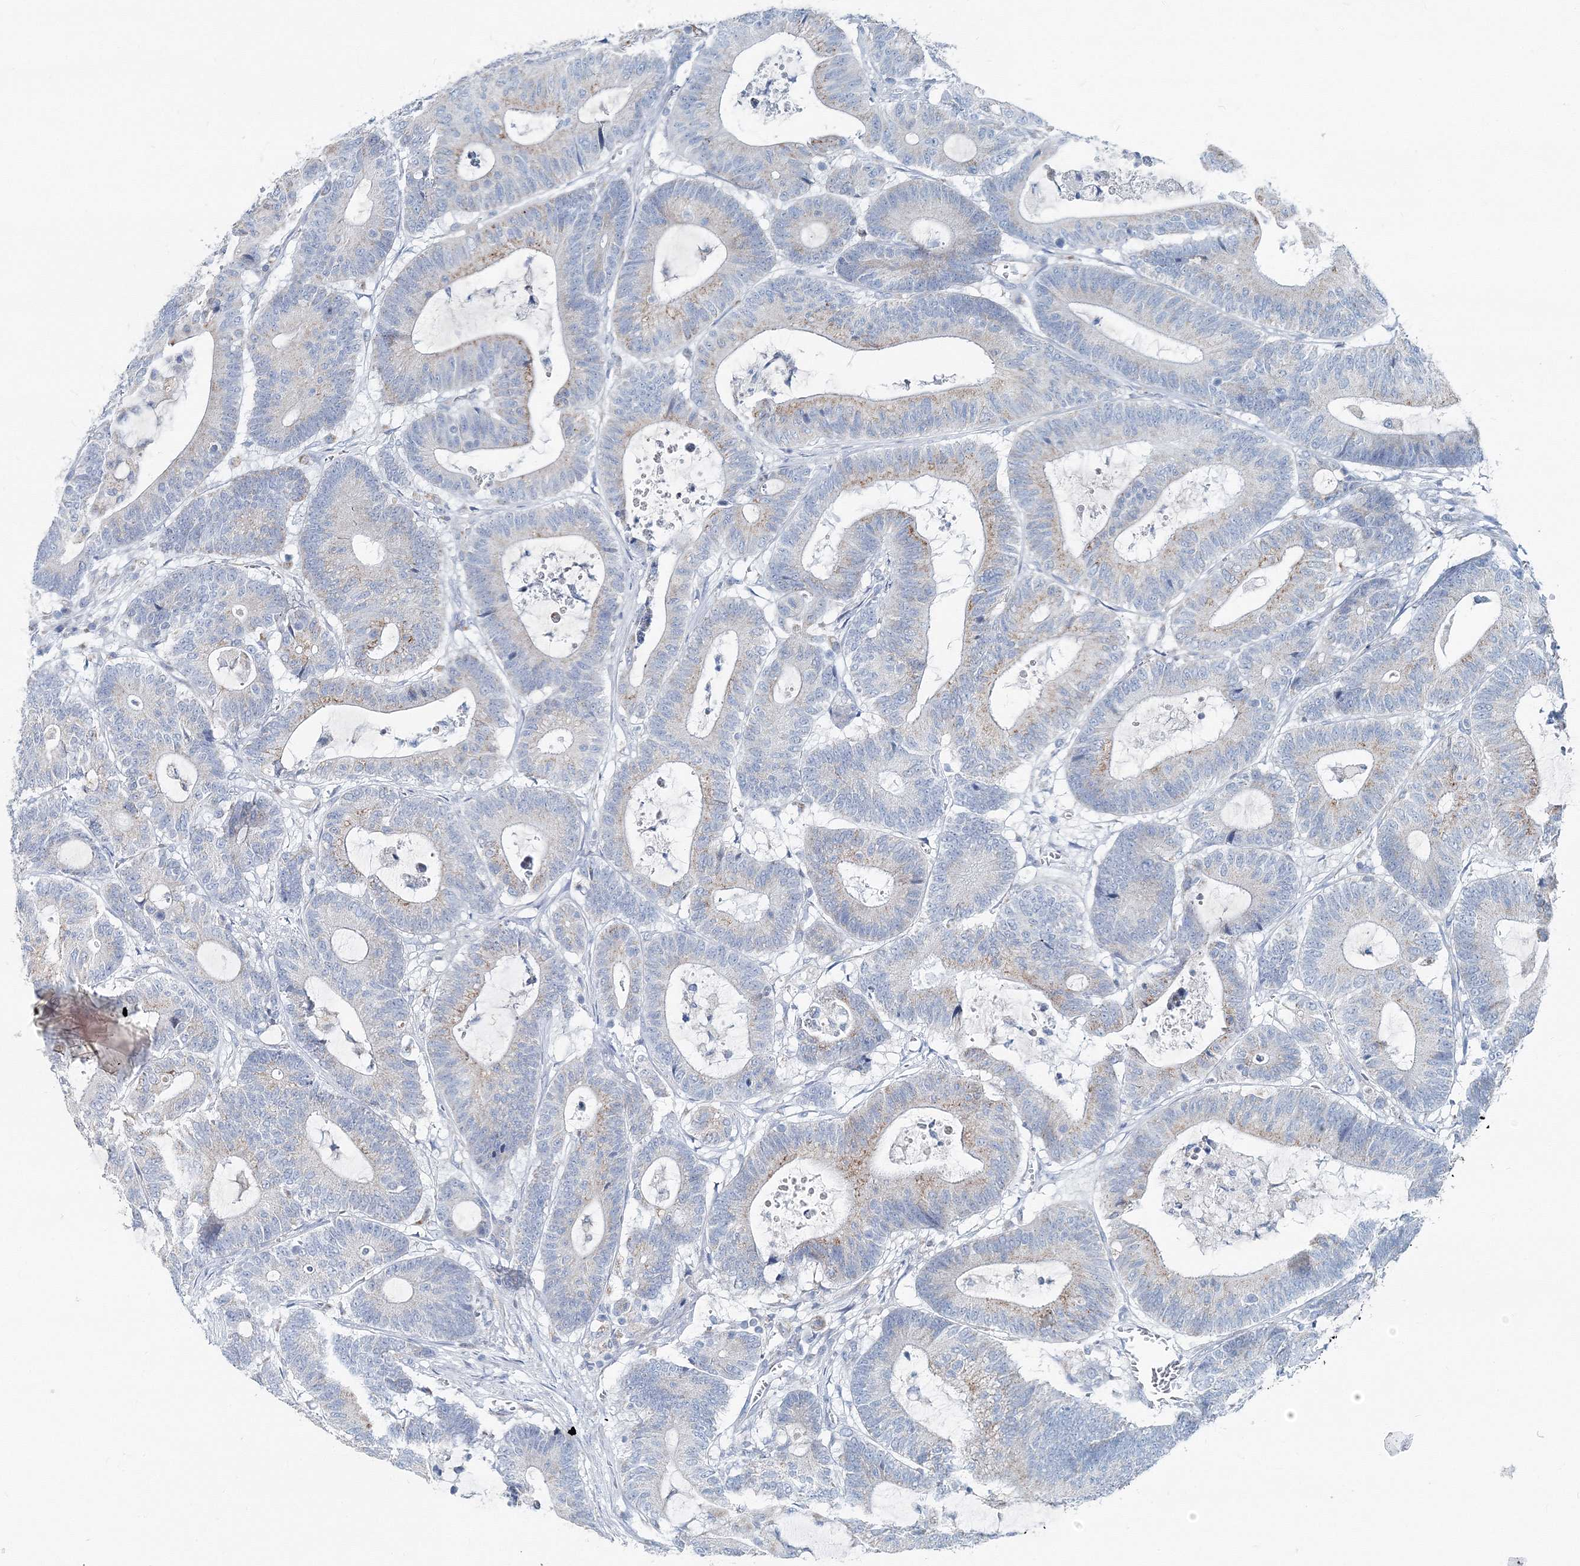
{"staining": {"intensity": "weak", "quantity": "<25%", "location": "cytoplasmic/membranous"}, "tissue": "colorectal cancer", "cell_type": "Tumor cells", "image_type": "cancer", "snomed": [{"axis": "morphology", "description": "Adenocarcinoma, NOS"}, {"axis": "topography", "description": "Colon"}], "caption": "IHC of human colorectal cancer (adenocarcinoma) exhibits no positivity in tumor cells. The staining was performed using DAB (3,3'-diaminobenzidine) to visualize the protein expression in brown, while the nuclei were stained in blue with hematoxylin (Magnification: 20x).", "gene": "GABARAPL2", "patient": {"sex": "female", "age": 84}}